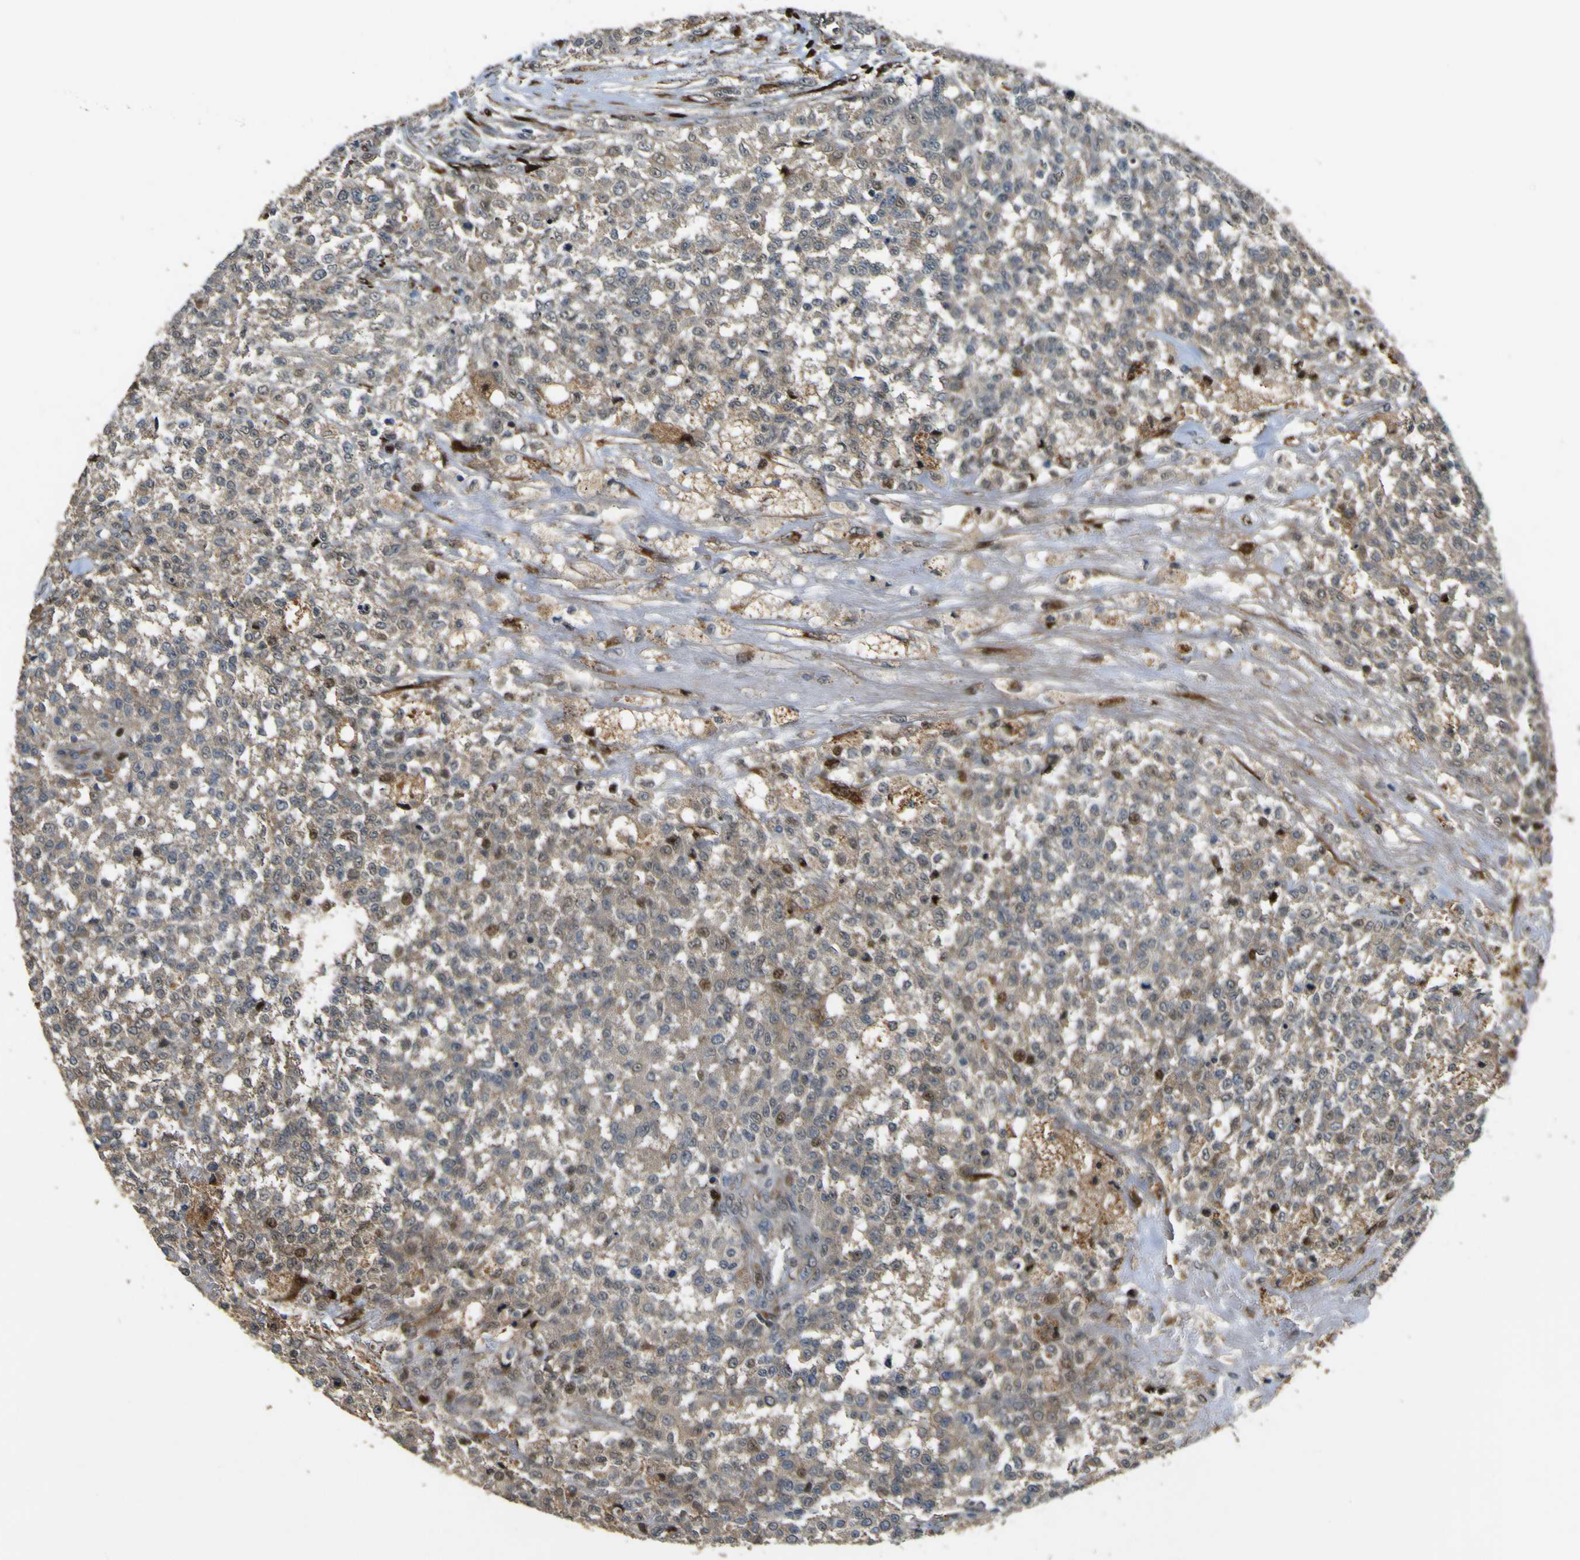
{"staining": {"intensity": "weak", "quantity": ">75%", "location": "cytoplasmic/membranous"}, "tissue": "testis cancer", "cell_type": "Tumor cells", "image_type": "cancer", "snomed": [{"axis": "morphology", "description": "Seminoma, NOS"}, {"axis": "topography", "description": "Testis"}], "caption": "Immunohistochemical staining of testis cancer (seminoma) demonstrates low levels of weak cytoplasmic/membranous protein positivity in about >75% of tumor cells.", "gene": "LBHD1", "patient": {"sex": "male", "age": 59}}